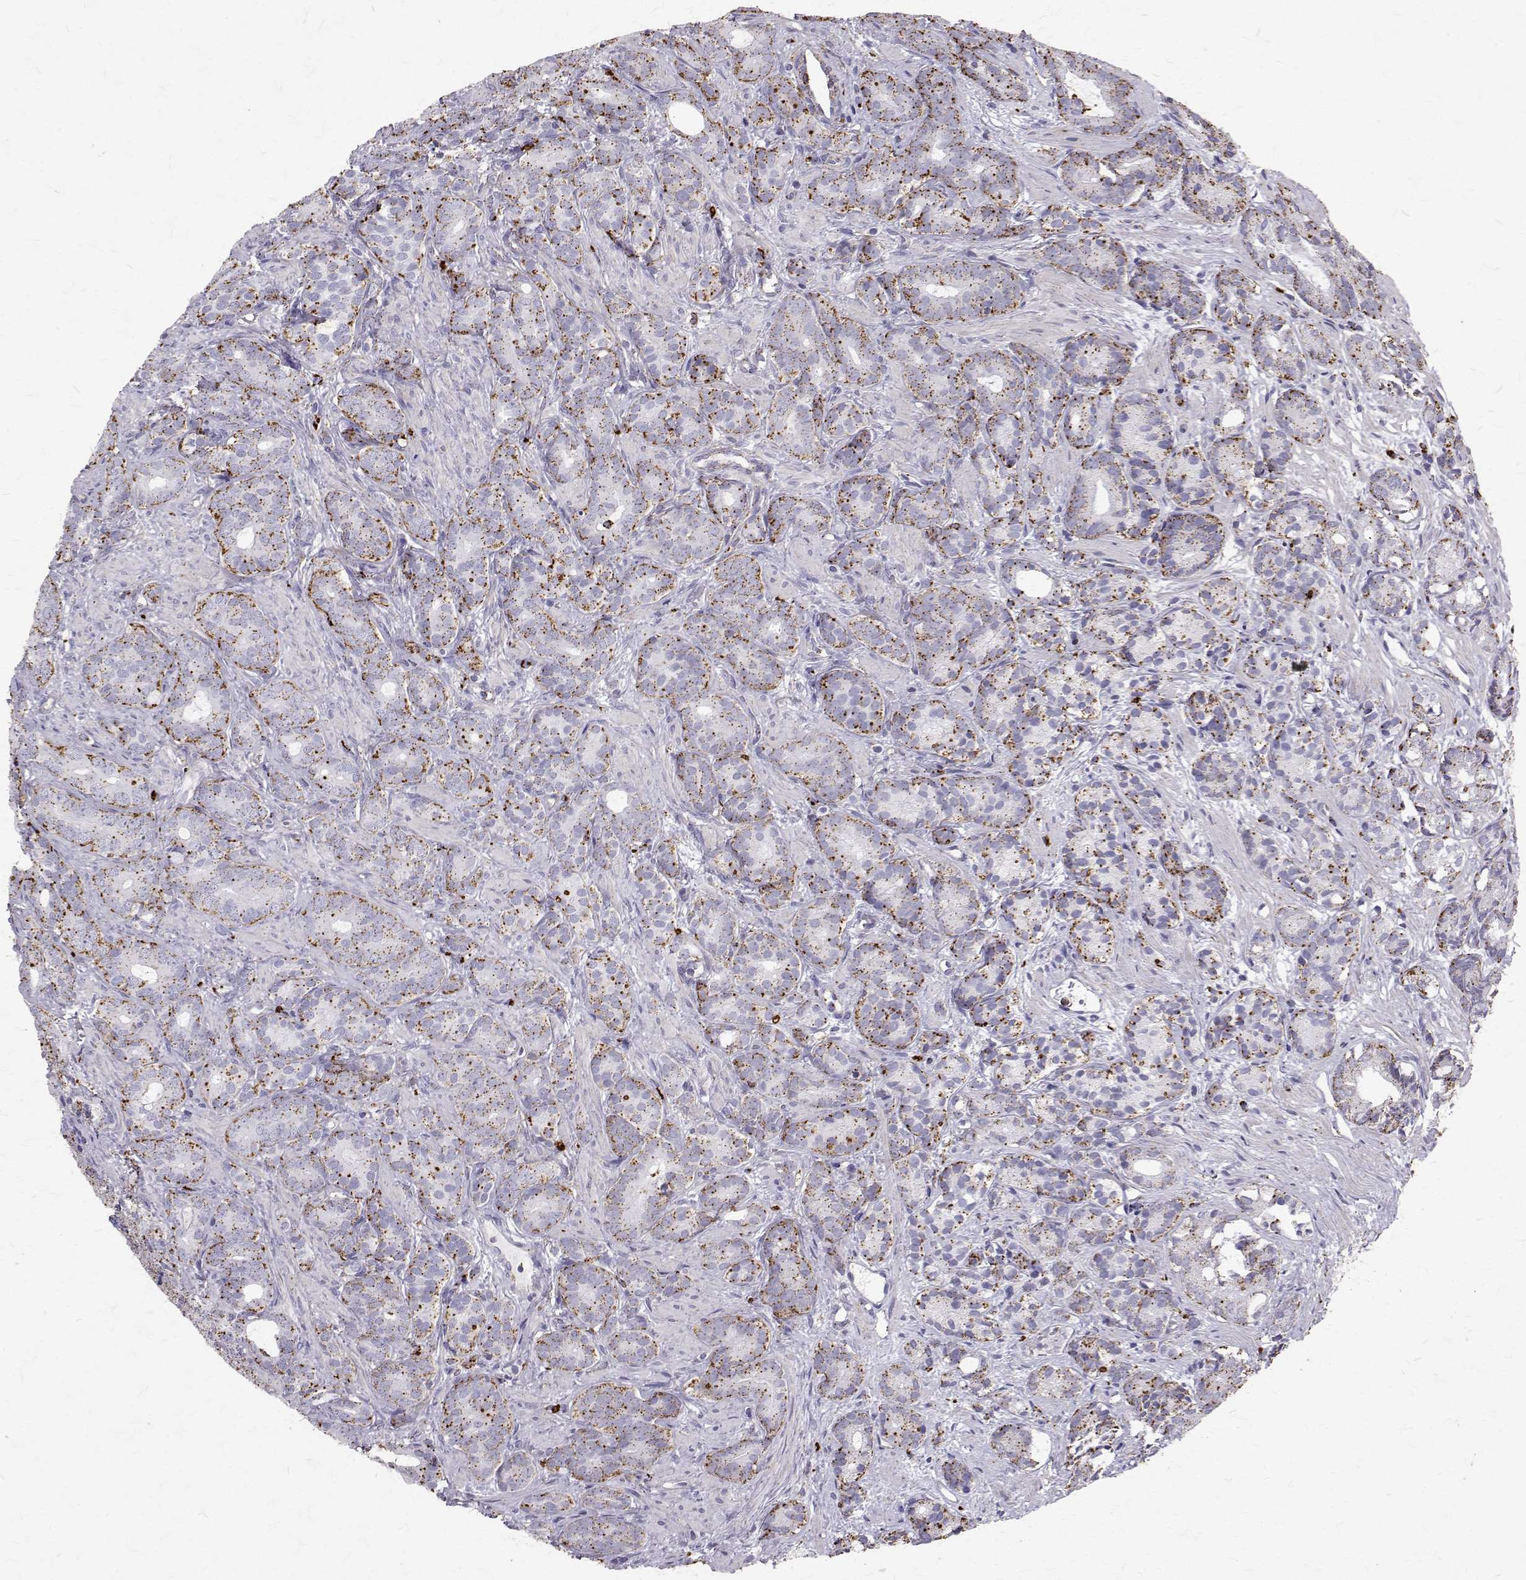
{"staining": {"intensity": "moderate", "quantity": "<25%", "location": "cytoplasmic/membranous"}, "tissue": "prostate cancer", "cell_type": "Tumor cells", "image_type": "cancer", "snomed": [{"axis": "morphology", "description": "Adenocarcinoma, High grade"}, {"axis": "topography", "description": "Prostate"}], "caption": "This is a photomicrograph of IHC staining of prostate cancer (high-grade adenocarcinoma), which shows moderate expression in the cytoplasmic/membranous of tumor cells.", "gene": "TPP1", "patient": {"sex": "male", "age": 84}}